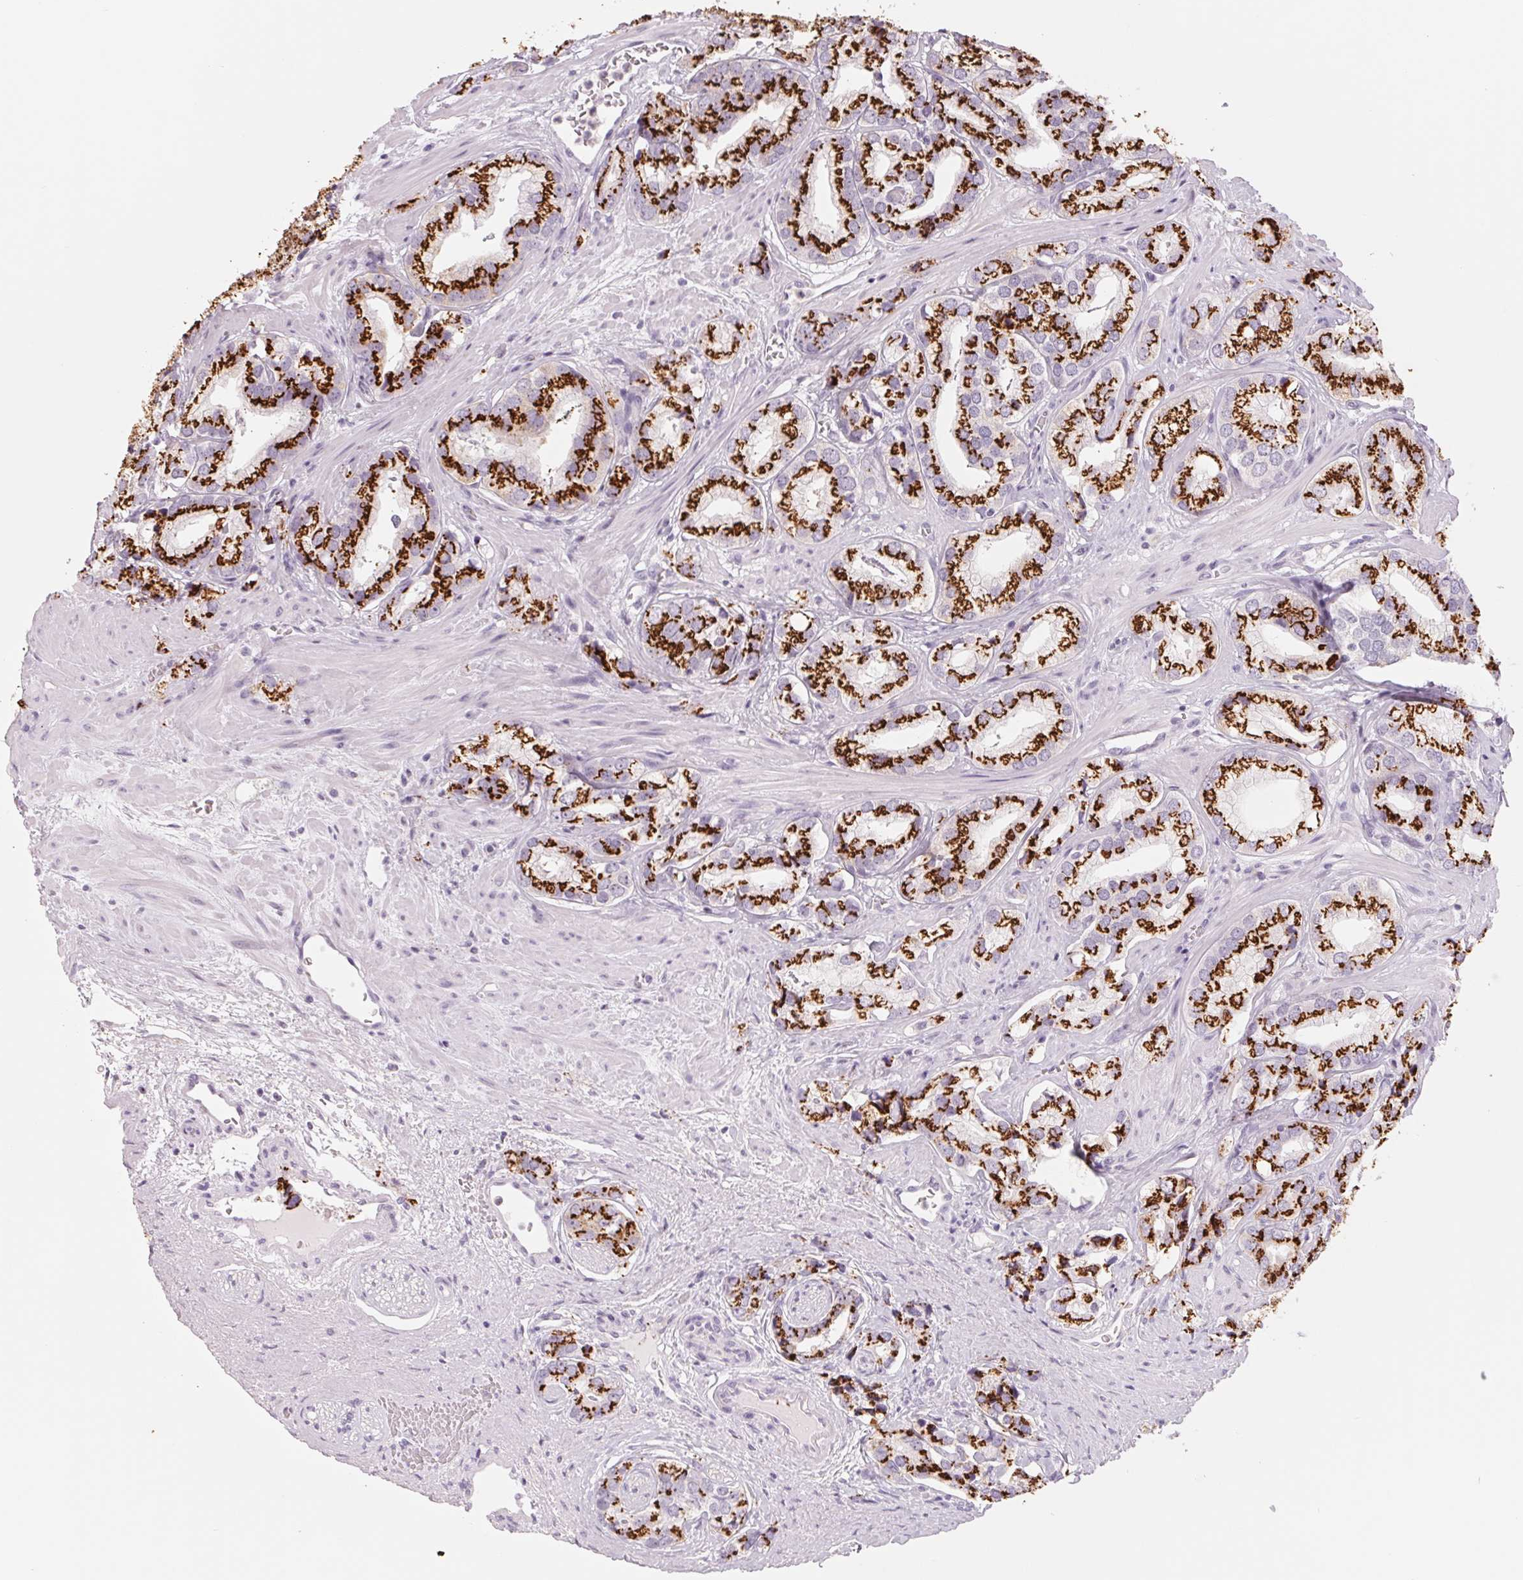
{"staining": {"intensity": "strong", "quantity": ">75%", "location": "cytoplasmic/membranous"}, "tissue": "prostate cancer", "cell_type": "Tumor cells", "image_type": "cancer", "snomed": [{"axis": "morphology", "description": "Adenocarcinoma, High grade"}, {"axis": "topography", "description": "Prostate"}], "caption": "A high-resolution photomicrograph shows immunohistochemistry (IHC) staining of prostate cancer, which demonstrates strong cytoplasmic/membranous staining in approximately >75% of tumor cells. The protein of interest is shown in brown color, while the nuclei are stained blue.", "gene": "GALNT7", "patient": {"sex": "male", "age": 58}}